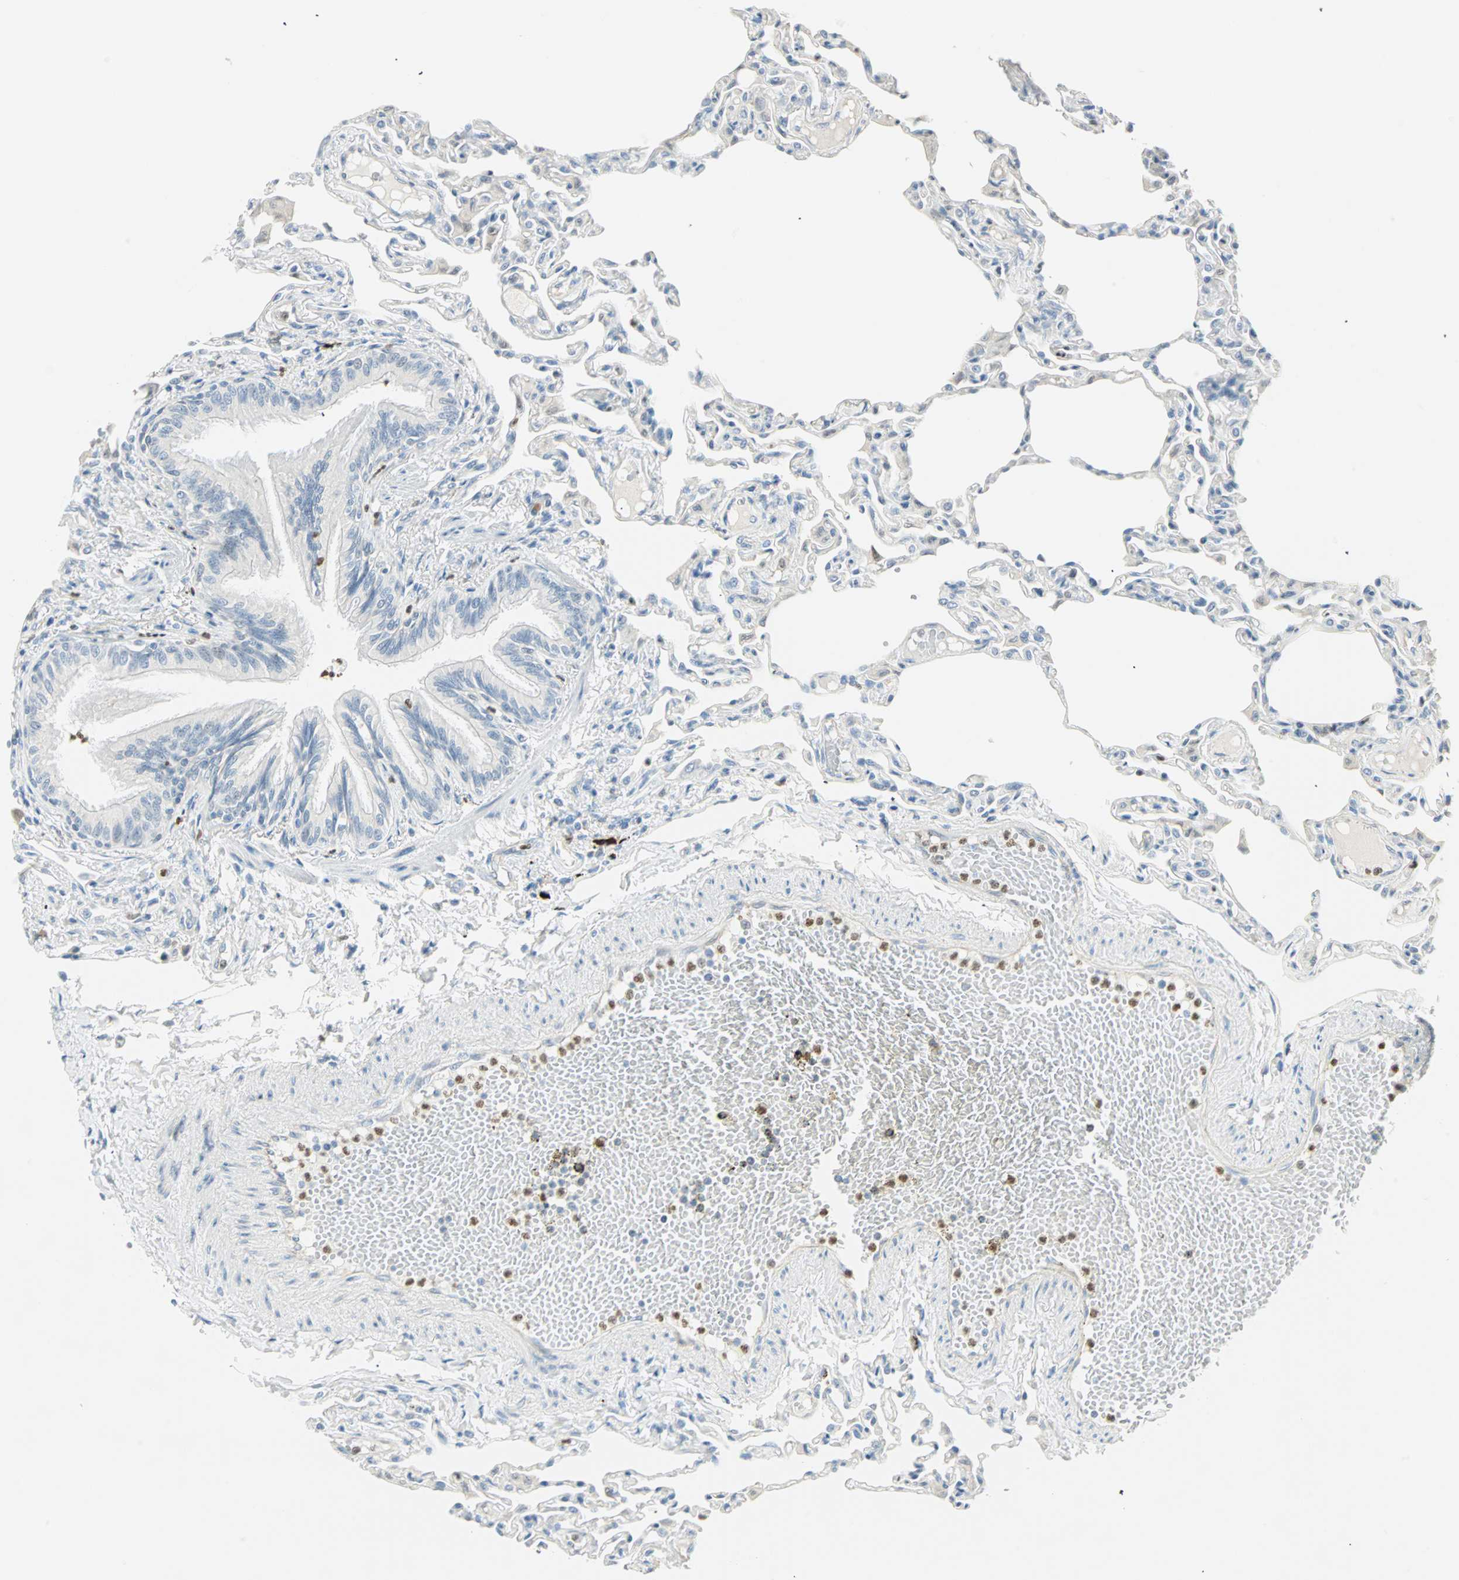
{"staining": {"intensity": "weak", "quantity": "<25%", "location": "cytoplasmic/membranous"}, "tissue": "lung", "cell_type": "Alveolar cells", "image_type": "normal", "snomed": [{"axis": "morphology", "description": "Normal tissue, NOS"}, {"axis": "topography", "description": "Lung"}], "caption": "High magnification brightfield microscopy of normal lung stained with DAB (3,3'-diaminobenzidine) (brown) and counterstained with hematoxylin (blue): alveolar cells show no significant expression. (Brightfield microscopy of DAB (3,3'-diaminobenzidine) IHC at high magnification).", "gene": "MLLT10", "patient": {"sex": "female", "age": 49}}